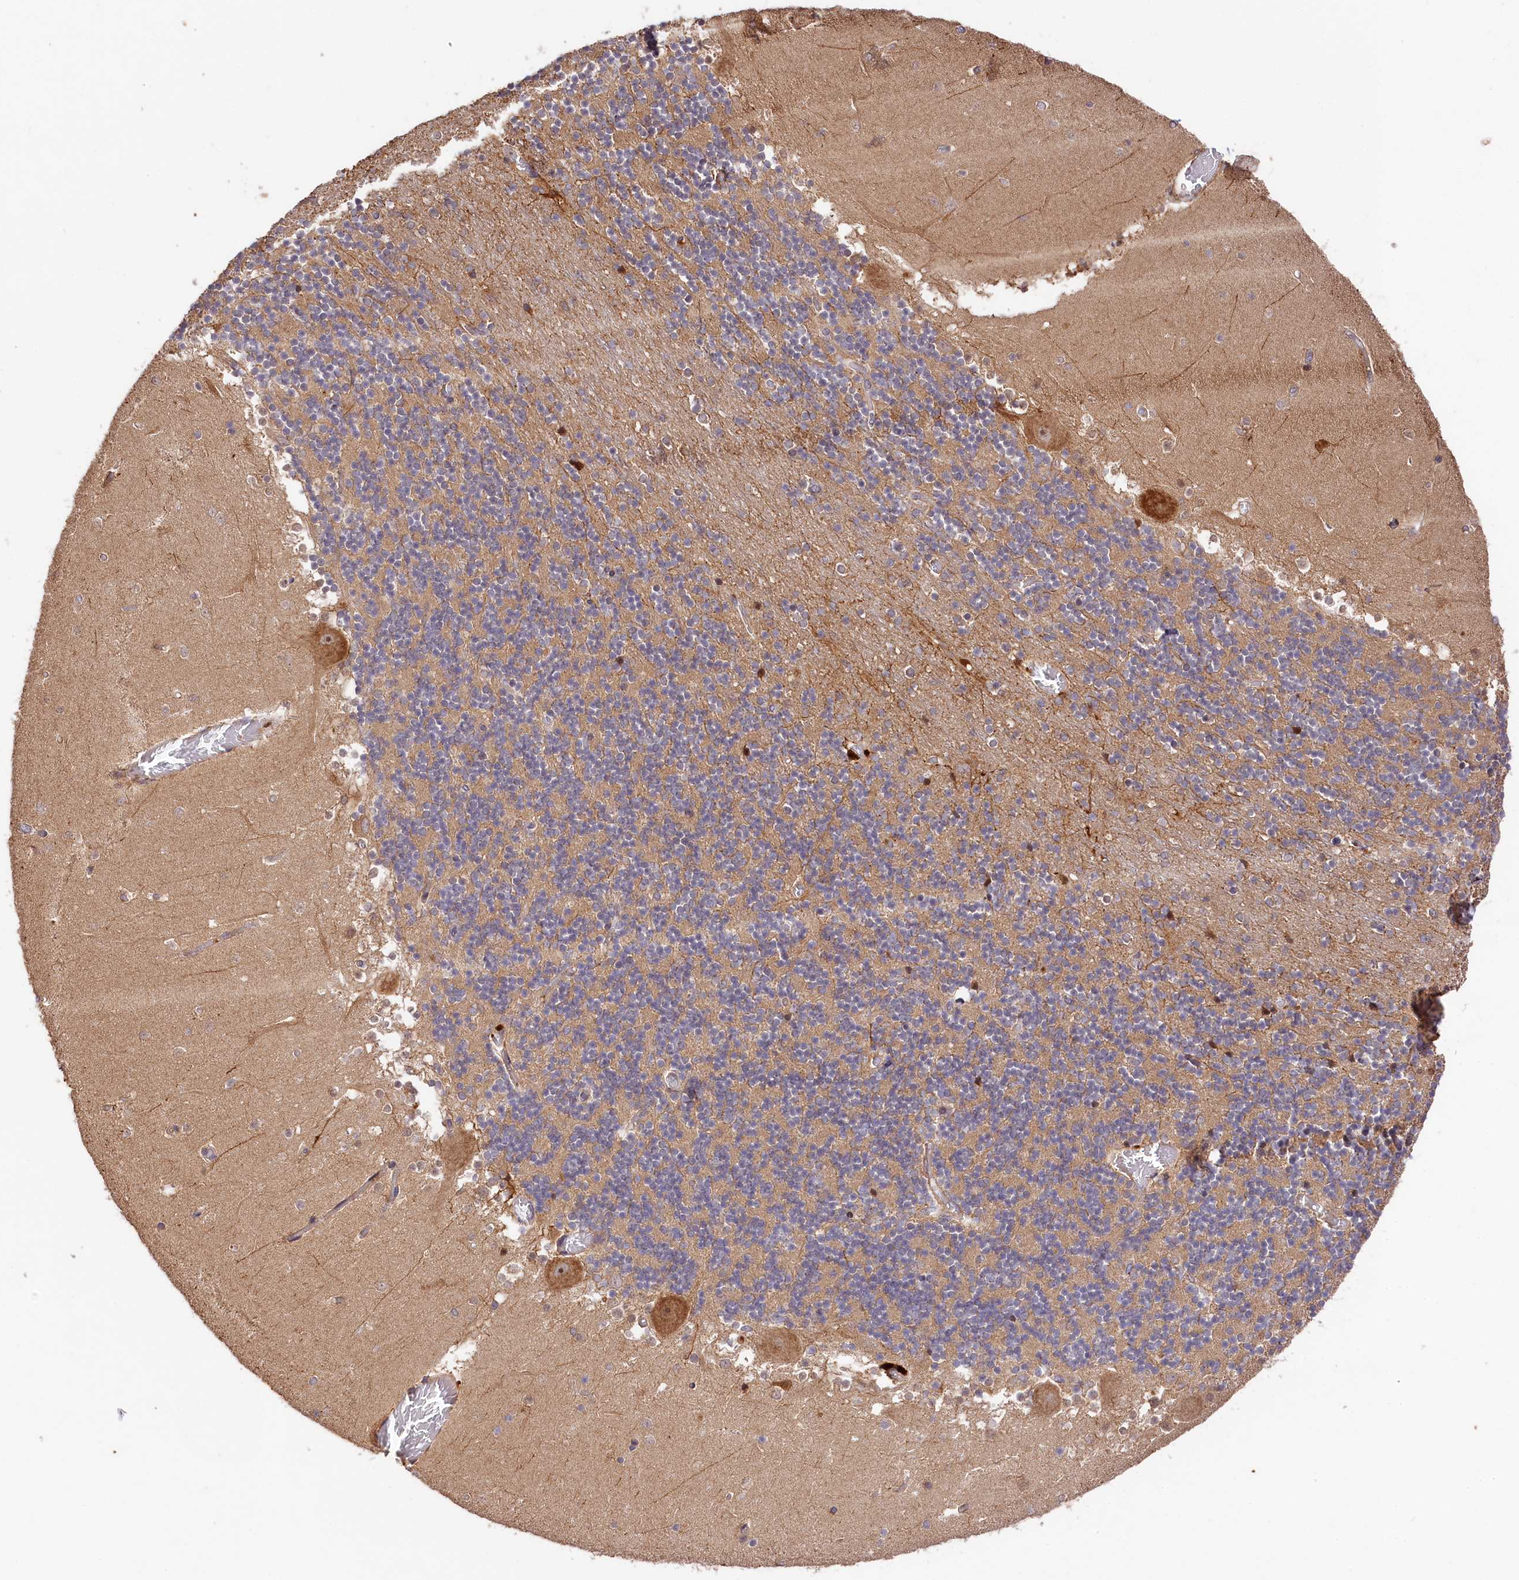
{"staining": {"intensity": "moderate", "quantity": "25%-75%", "location": "cytoplasmic/membranous"}, "tissue": "cerebellum", "cell_type": "Cells in granular layer", "image_type": "normal", "snomed": [{"axis": "morphology", "description": "Normal tissue, NOS"}, {"axis": "topography", "description": "Cerebellum"}], "caption": "Normal cerebellum displays moderate cytoplasmic/membranous expression in approximately 25%-75% of cells in granular layer, visualized by immunohistochemistry.", "gene": "MCF2L2", "patient": {"sex": "female", "age": 28}}